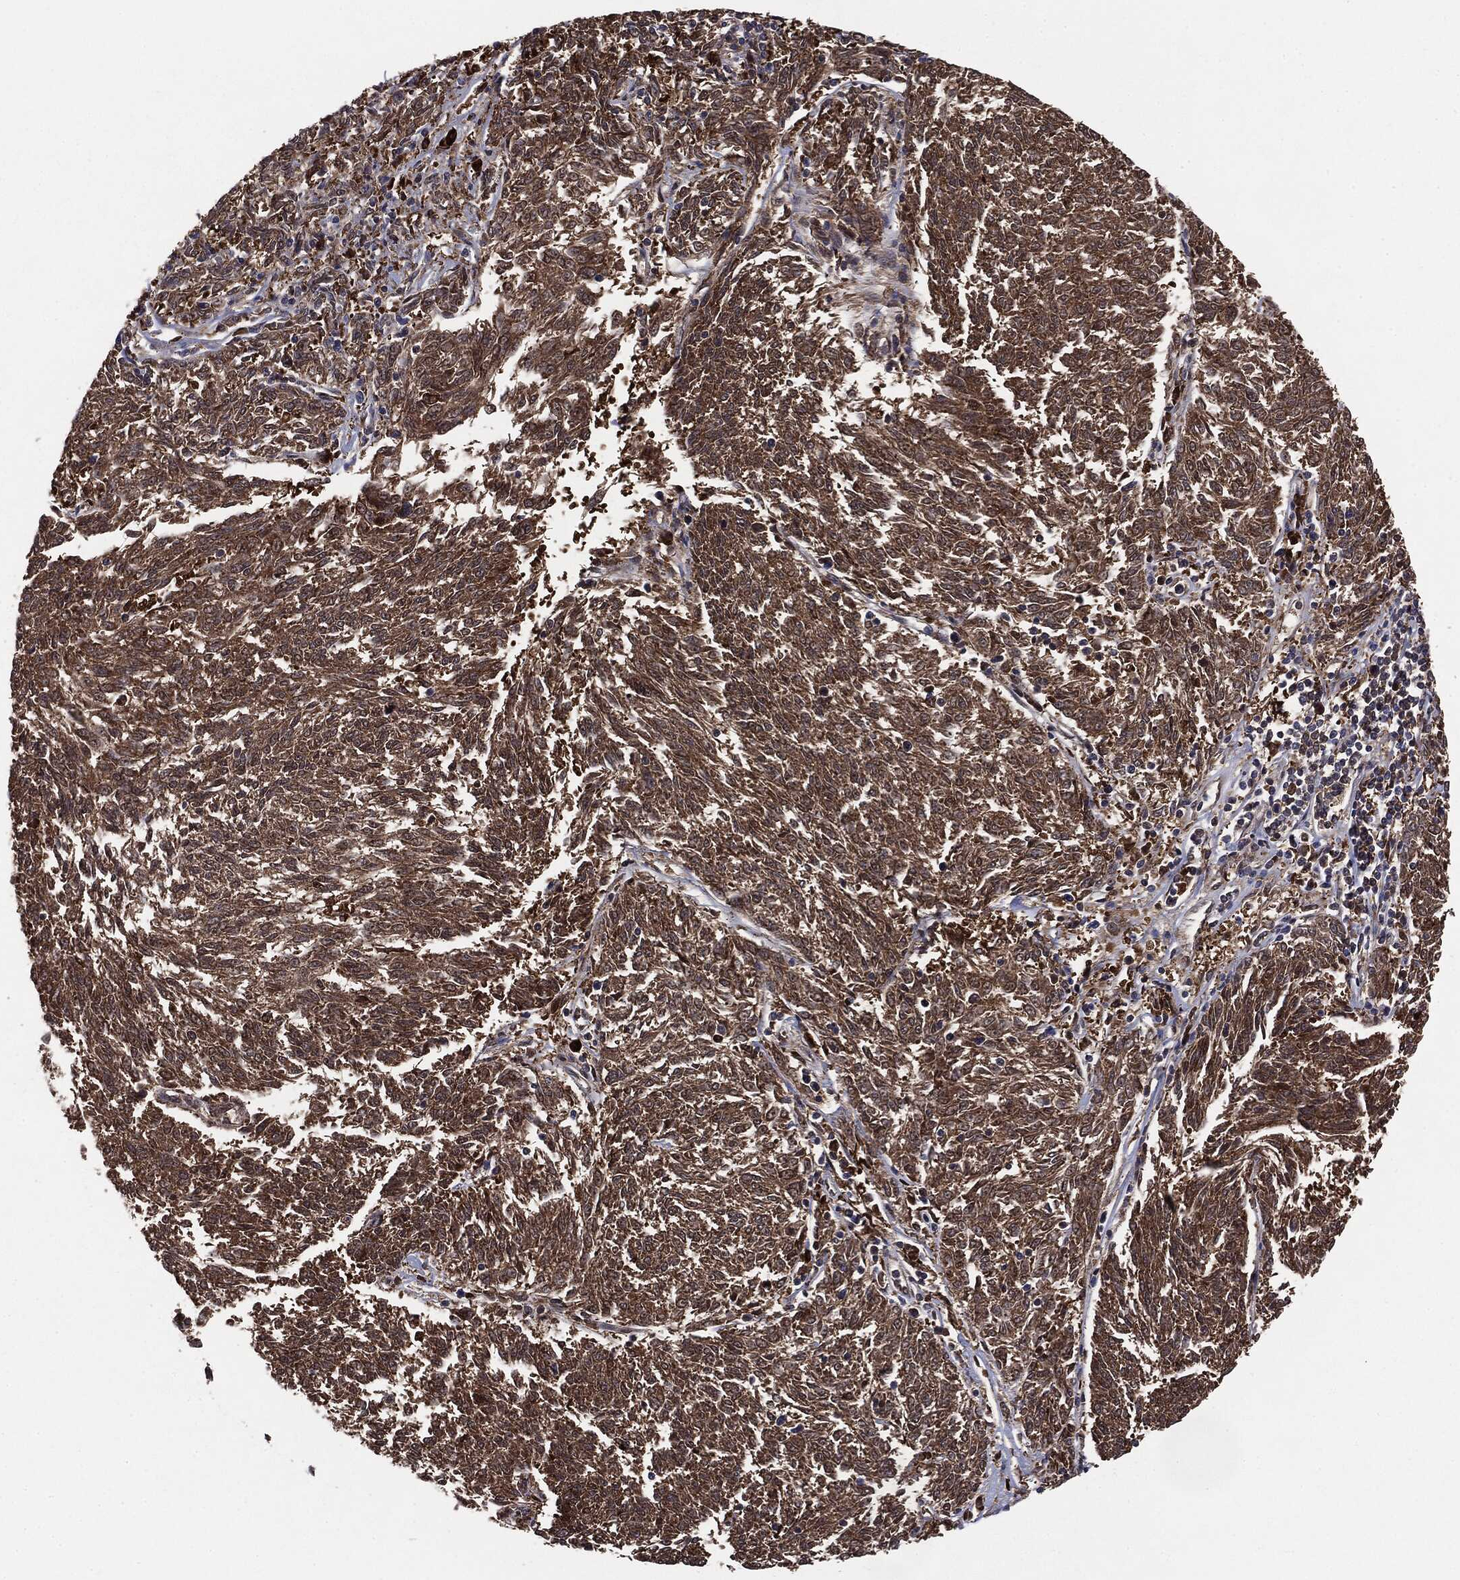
{"staining": {"intensity": "moderate", "quantity": ">75%", "location": "cytoplasmic/membranous"}, "tissue": "melanoma", "cell_type": "Tumor cells", "image_type": "cancer", "snomed": [{"axis": "morphology", "description": "Malignant melanoma, NOS"}, {"axis": "topography", "description": "Skin"}], "caption": "This is an image of immunohistochemistry (IHC) staining of melanoma, which shows moderate expression in the cytoplasmic/membranous of tumor cells.", "gene": "NME1", "patient": {"sex": "female", "age": 72}}